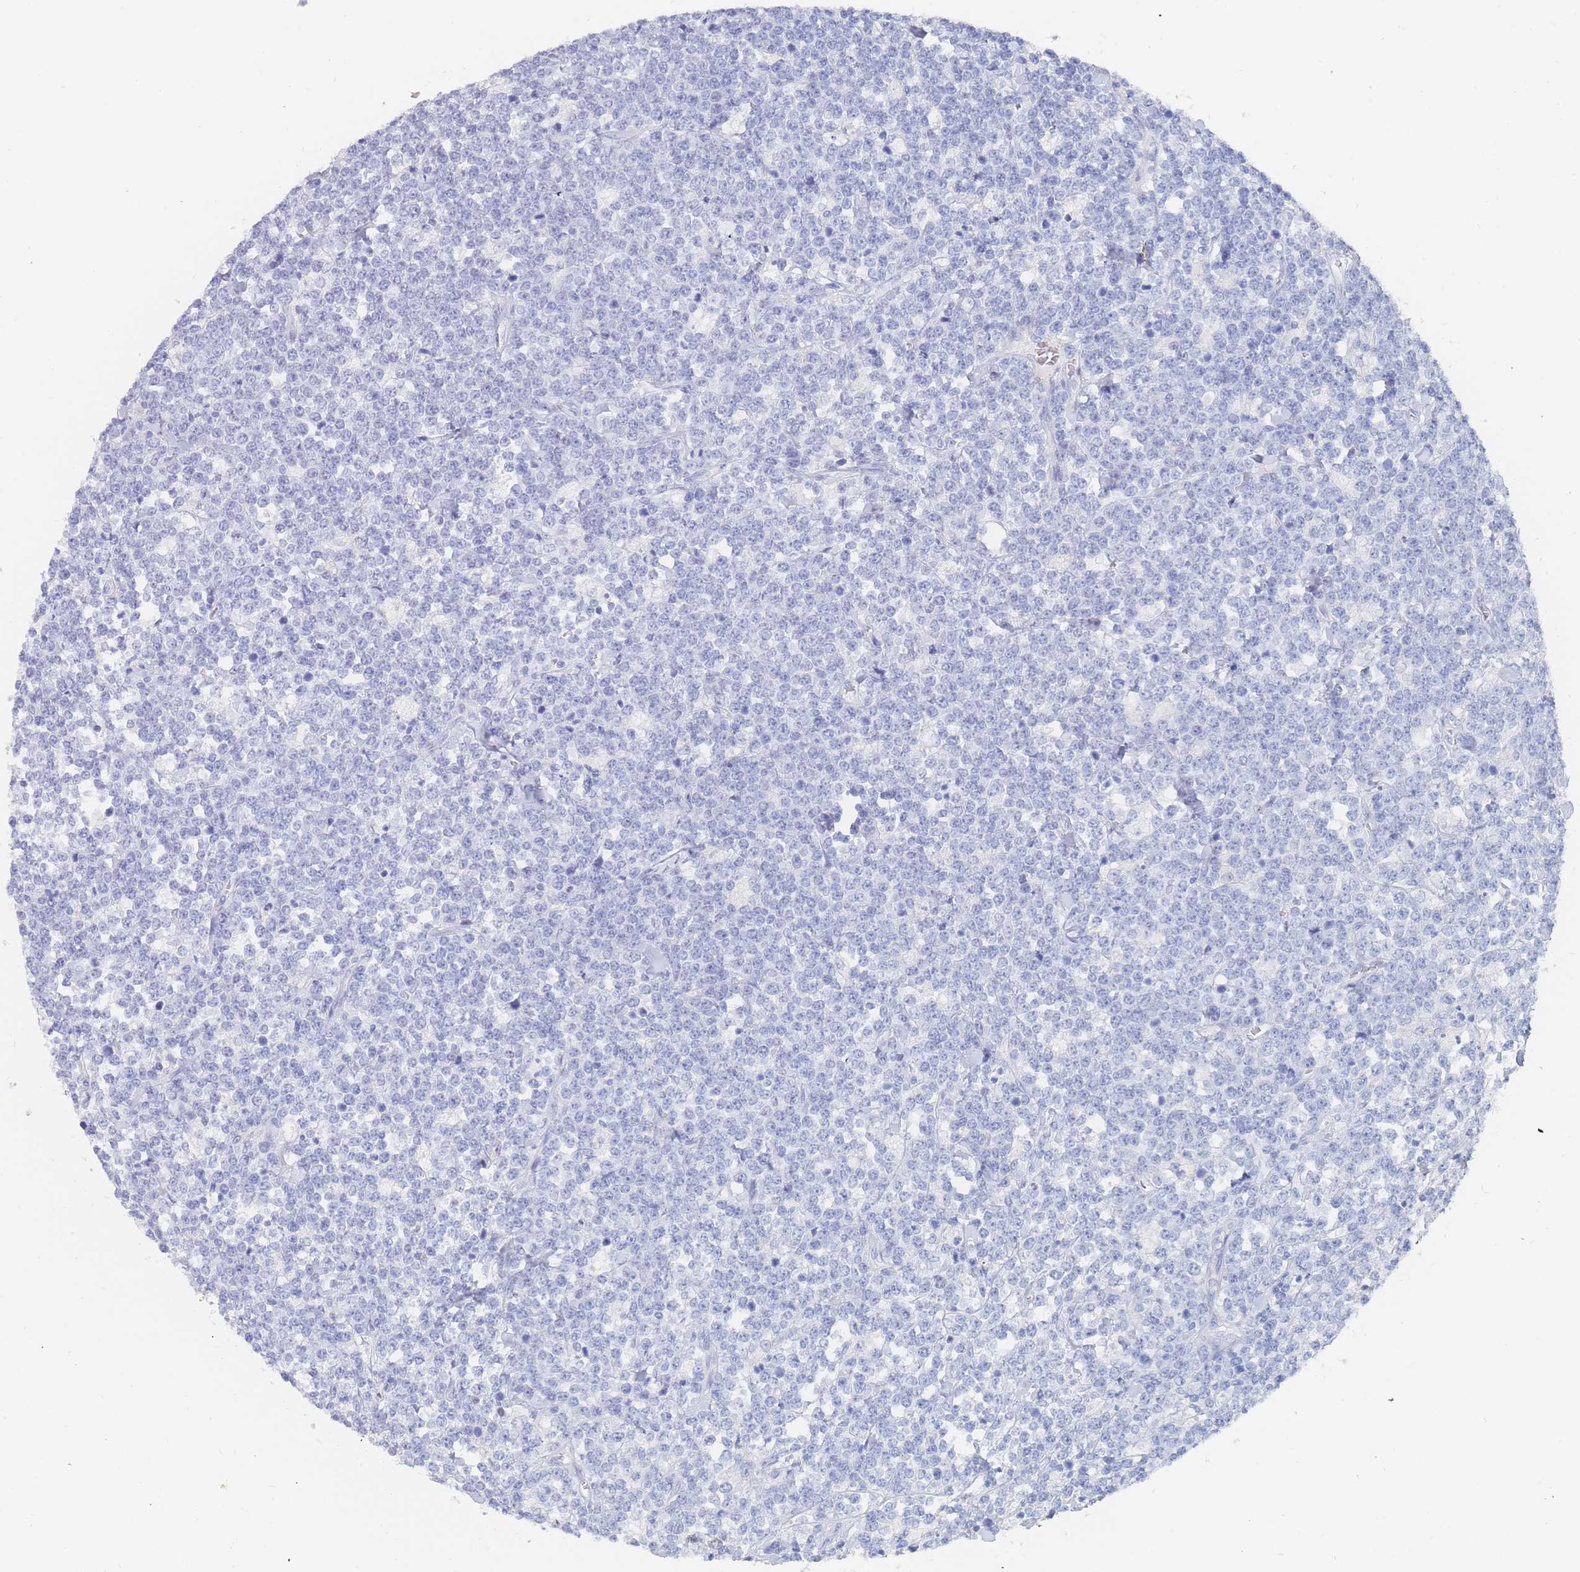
{"staining": {"intensity": "negative", "quantity": "none", "location": "none"}, "tissue": "lymphoma", "cell_type": "Tumor cells", "image_type": "cancer", "snomed": [{"axis": "morphology", "description": "Malignant lymphoma, non-Hodgkin's type, High grade"}, {"axis": "topography", "description": "Small intestine"}], "caption": "Immunohistochemistry (IHC) of lymphoma demonstrates no staining in tumor cells.", "gene": "SLC25A35", "patient": {"sex": "male", "age": 8}}